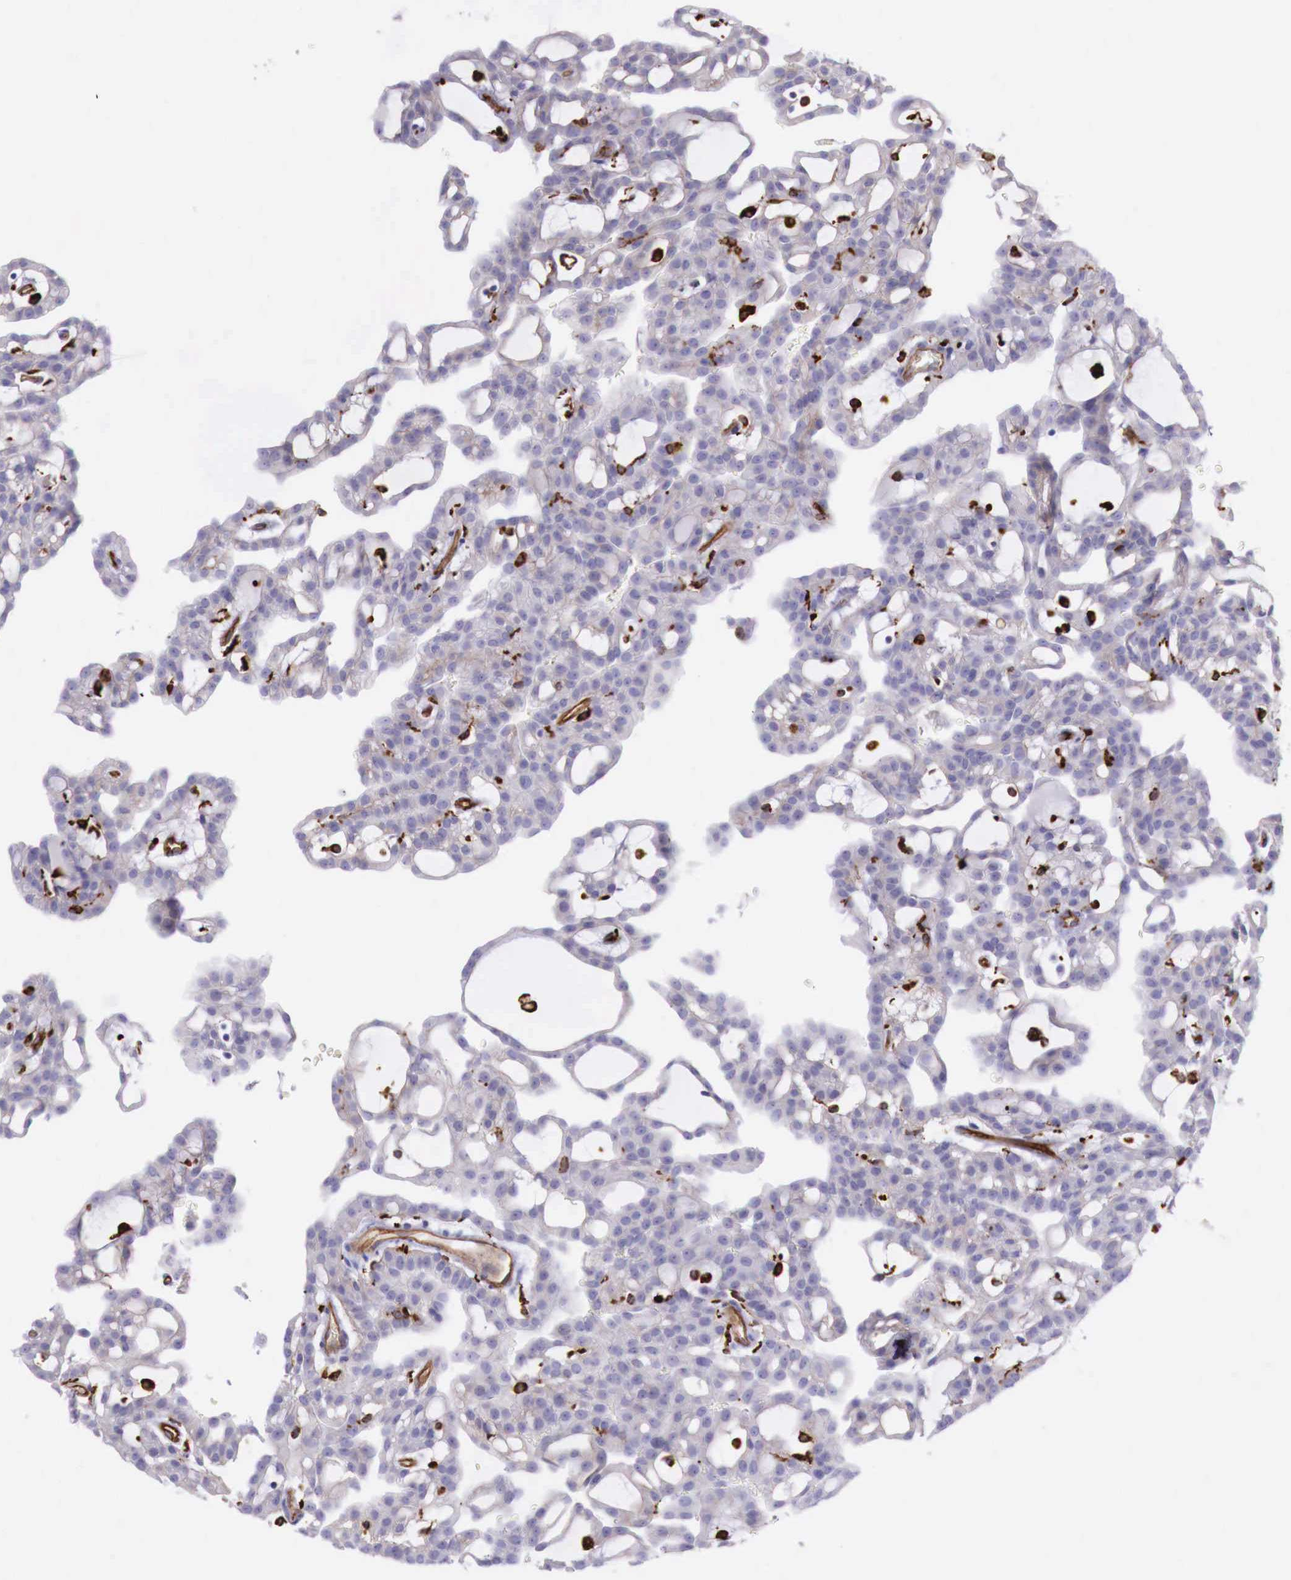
{"staining": {"intensity": "negative", "quantity": "none", "location": "none"}, "tissue": "renal cancer", "cell_type": "Tumor cells", "image_type": "cancer", "snomed": [{"axis": "morphology", "description": "Adenocarcinoma, NOS"}, {"axis": "topography", "description": "Kidney"}], "caption": "Tumor cells are negative for brown protein staining in renal adenocarcinoma.", "gene": "MSR1", "patient": {"sex": "male", "age": 63}}